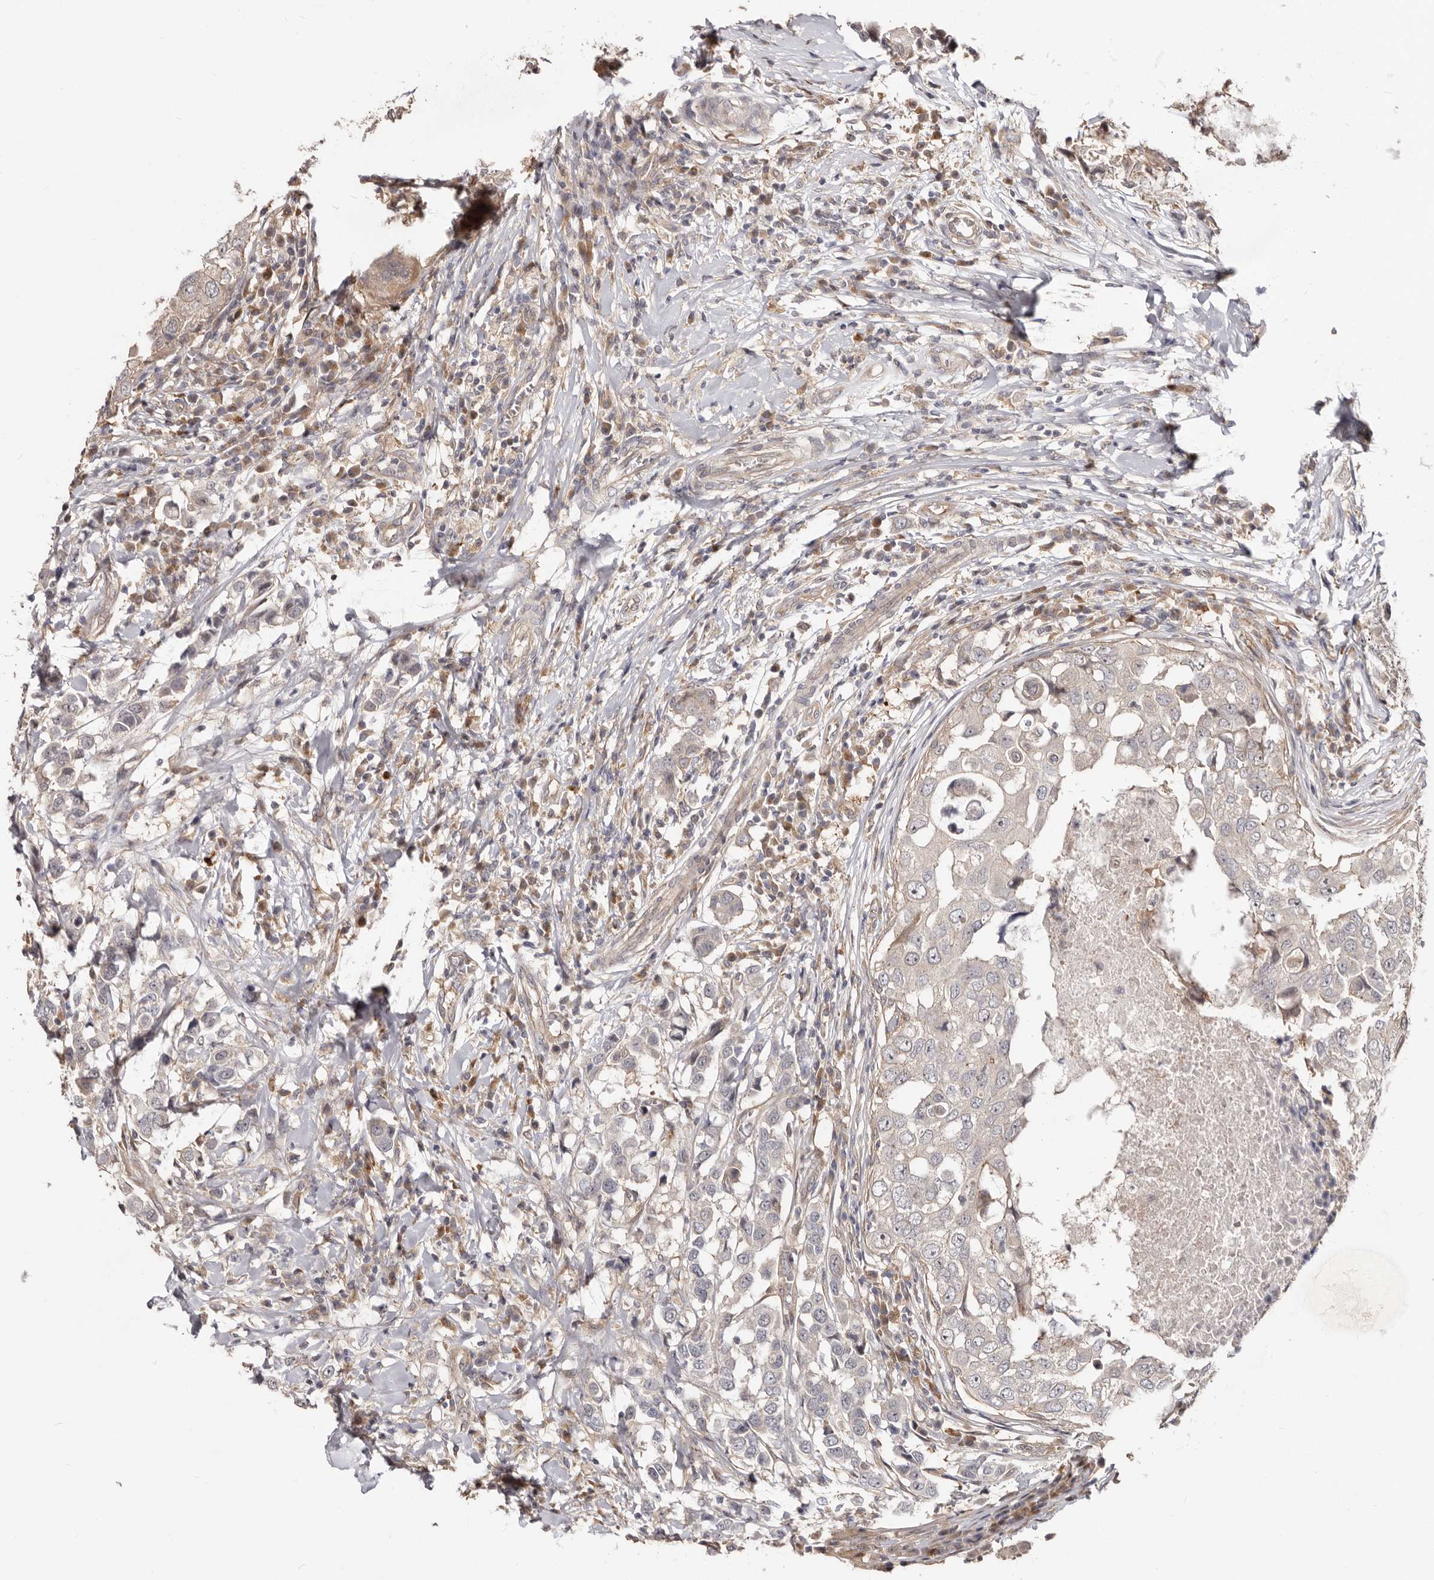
{"staining": {"intensity": "negative", "quantity": "none", "location": "none"}, "tissue": "breast cancer", "cell_type": "Tumor cells", "image_type": "cancer", "snomed": [{"axis": "morphology", "description": "Duct carcinoma"}, {"axis": "topography", "description": "Breast"}], "caption": "Tumor cells show no significant staining in breast intraductal carcinoma.", "gene": "GPATCH4", "patient": {"sex": "female", "age": 27}}